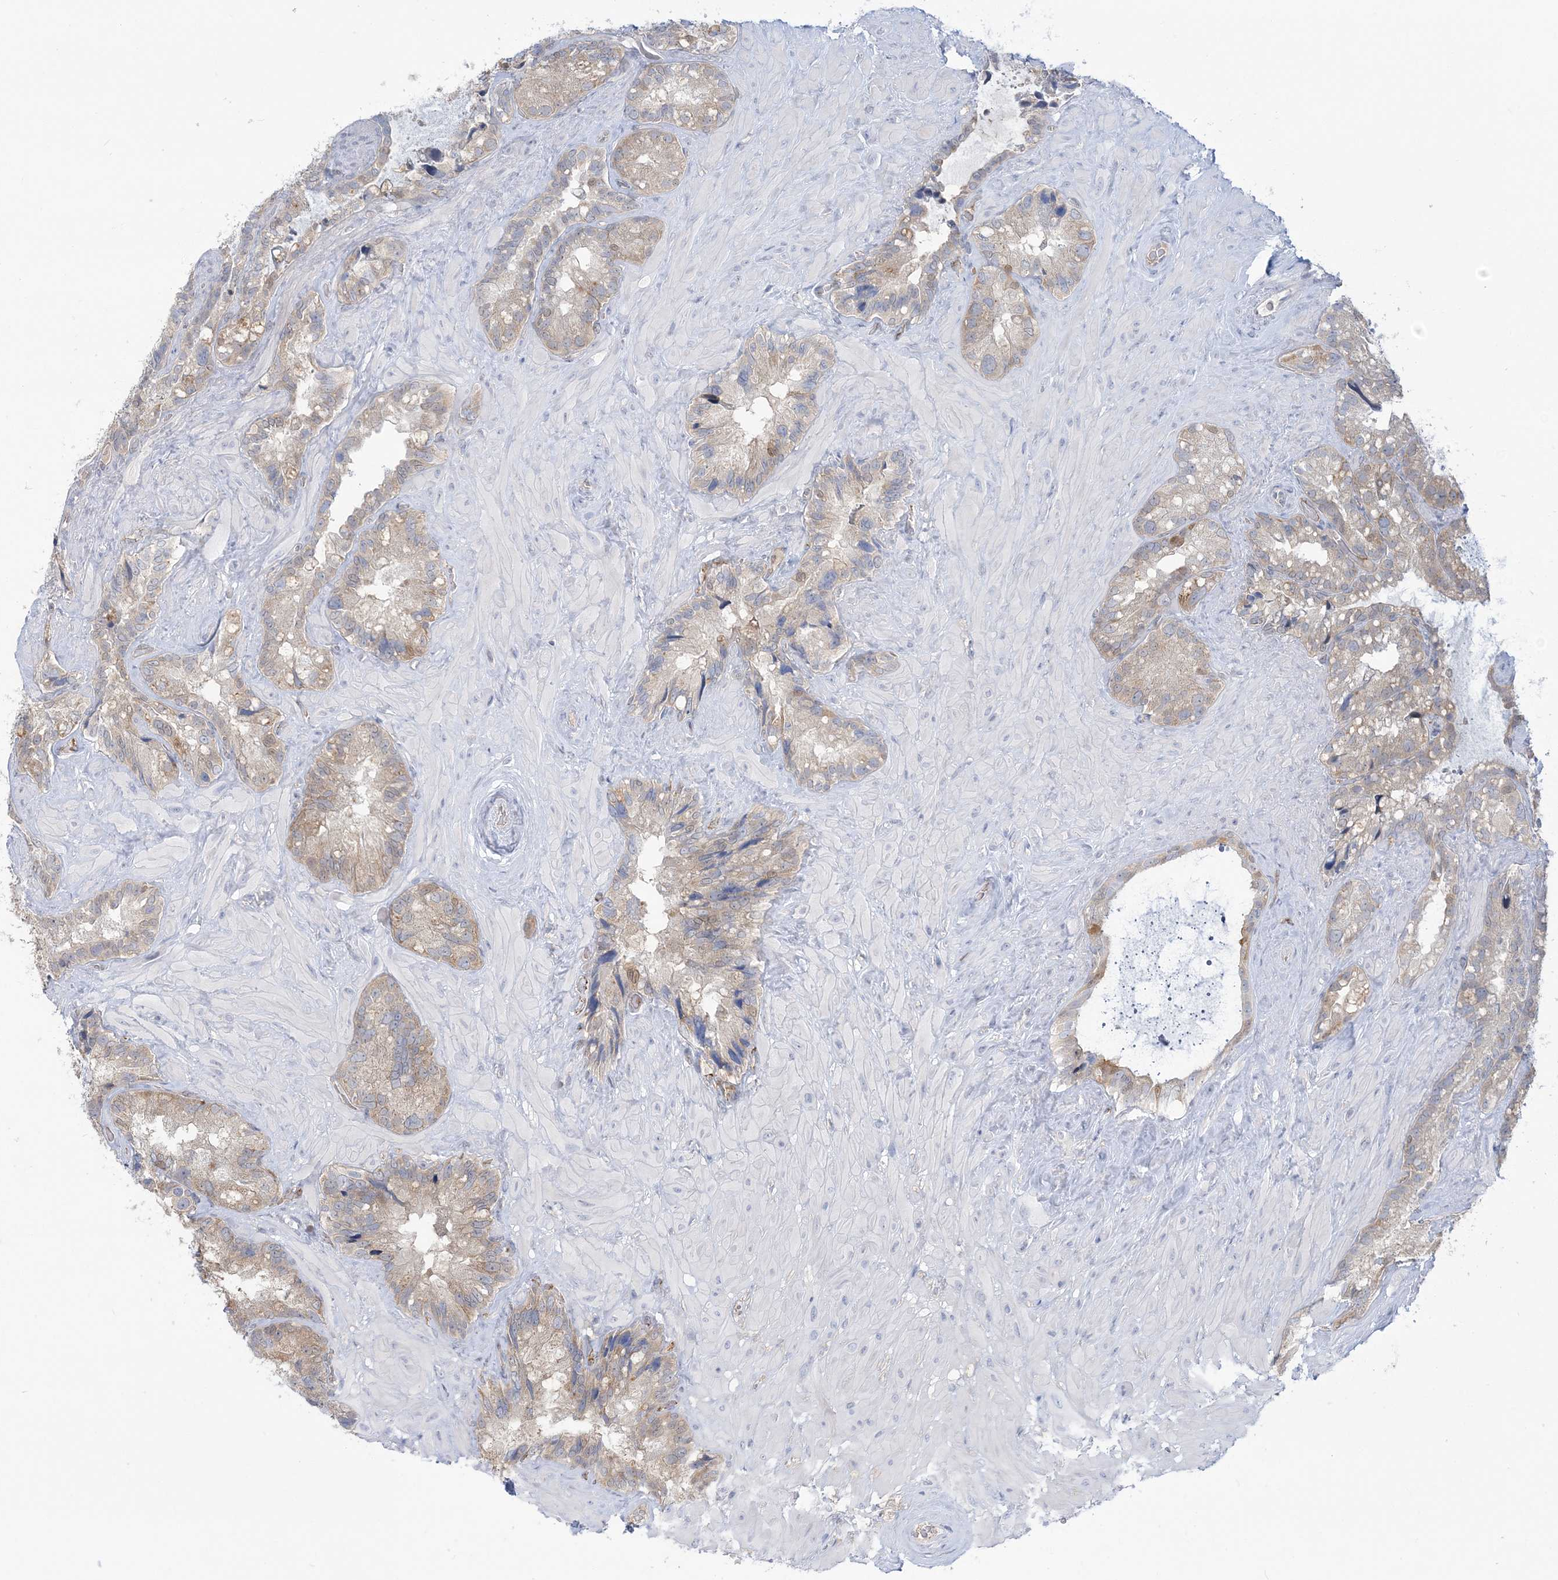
{"staining": {"intensity": "weak", "quantity": "25%-75%", "location": "cytoplasmic/membranous"}, "tissue": "seminal vesicle", "cell_type": "Glandular cells", "image_type": "normal", "snomed": [{"axis": "morphology", "description": "Normal tissue, NOS"}, {"axis": "topography", "description": "Prostate"}, {"axis": "topography", "description": "Seminal veicle"}], "caption": "Immunohistochemistry image of normal human seminal vesicle stained for a protein (brown), which displays low levels of weak cytoplasmic/membranous expression in about 25%-75% of glandular cells.", "gene": "INPP1", "patient": {"sex": "male", "age": 68}}